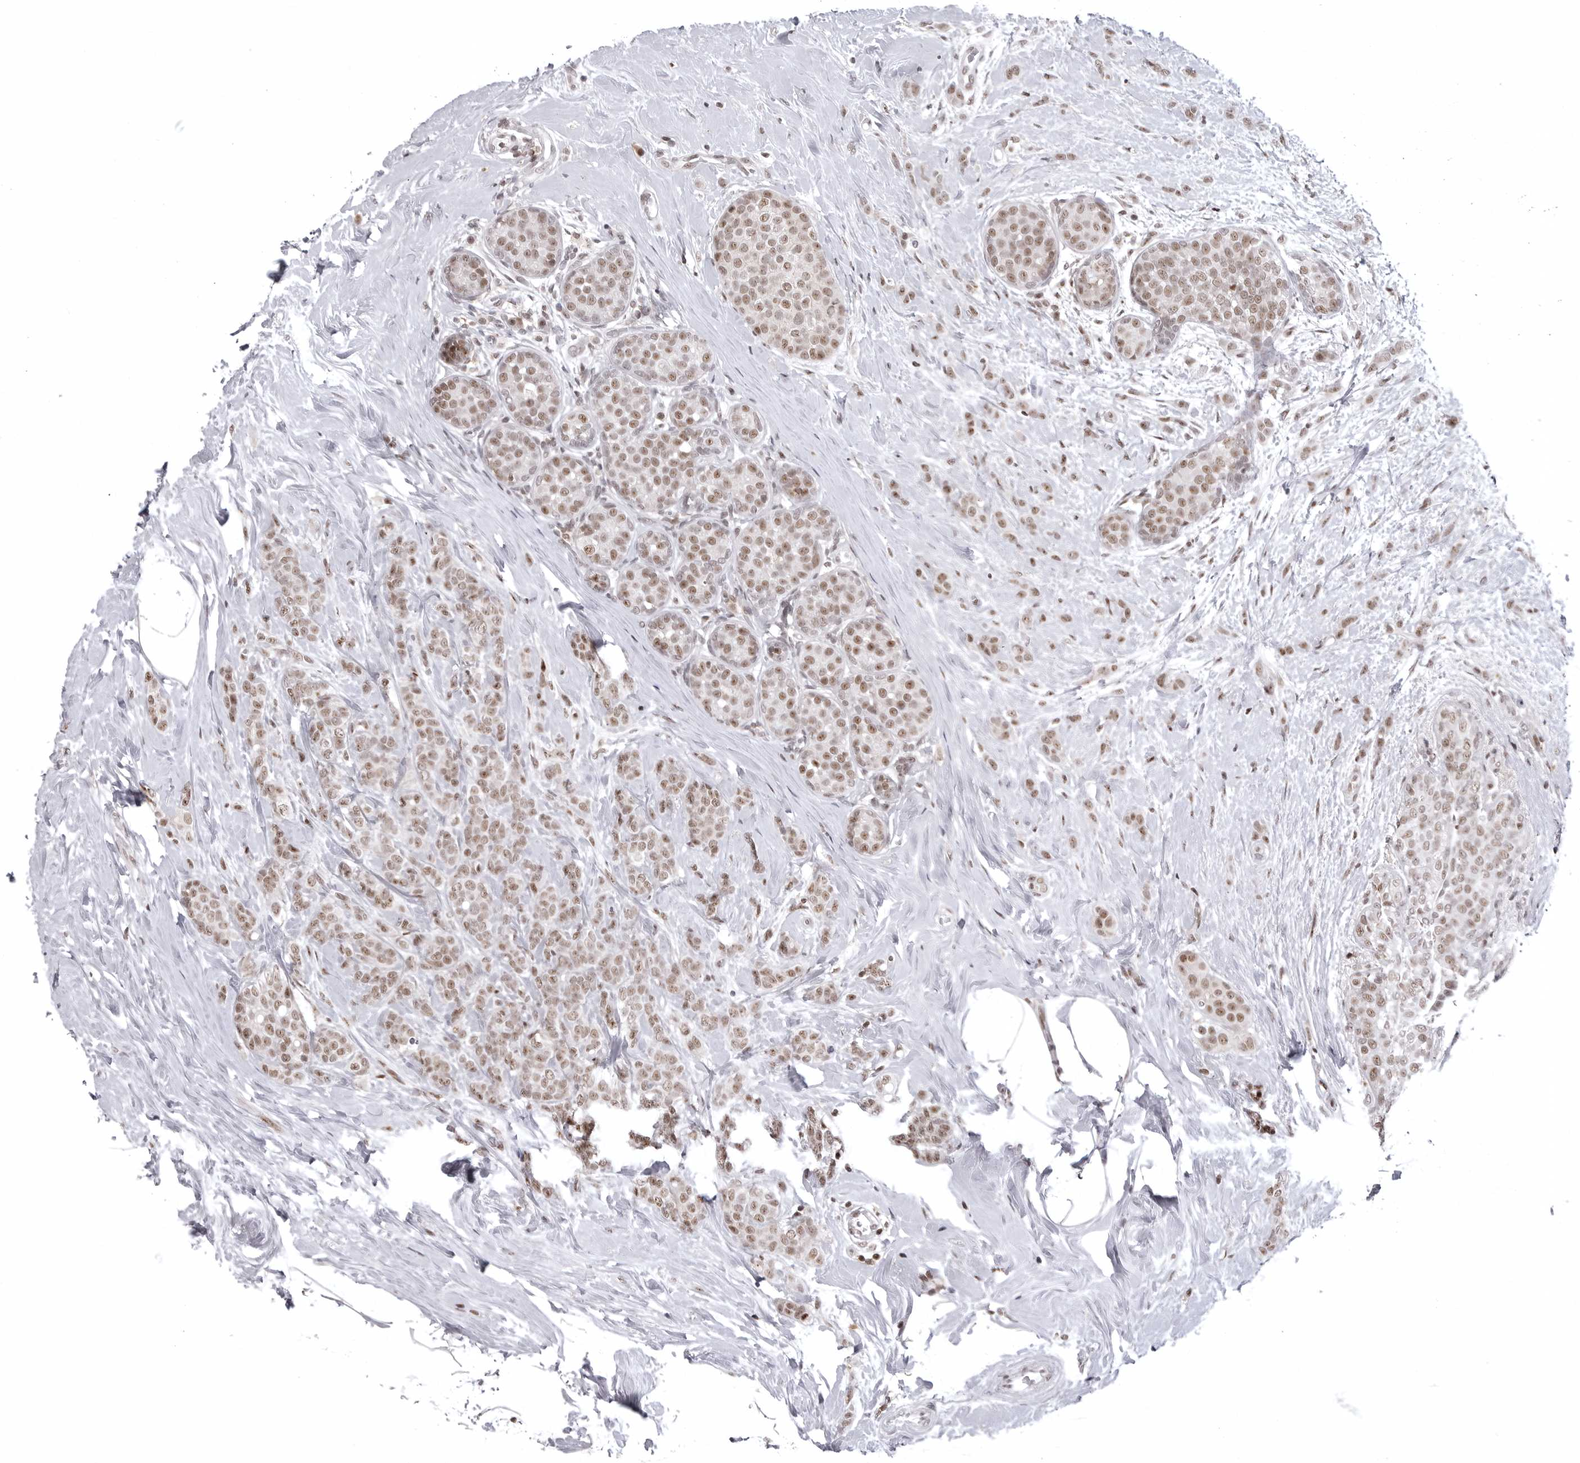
{"staining": {"intensity": "moderate", "quantity": ">75%", "location": "nuclear"}, "tissue": "breast cancer", "cell_type": "Tumor cells", "image_type": "cancer", "snomed": [{"axis": "morphology", "description": "Lobular carcinoma, in situ"}, {"axis": "morphology", "description": "Lobular carcinoma"}, {"axis": "topography", "description": "Breast"}], "caption": "About >75% of tumor cells in human breast cancer (lobular carcinoma in situ) exhibit moderate nuclear protein positivity as visualized by brown immunohistochemical staining.", "gene": "WRAP53", "patient": {"sex": "female", "age": 41}}